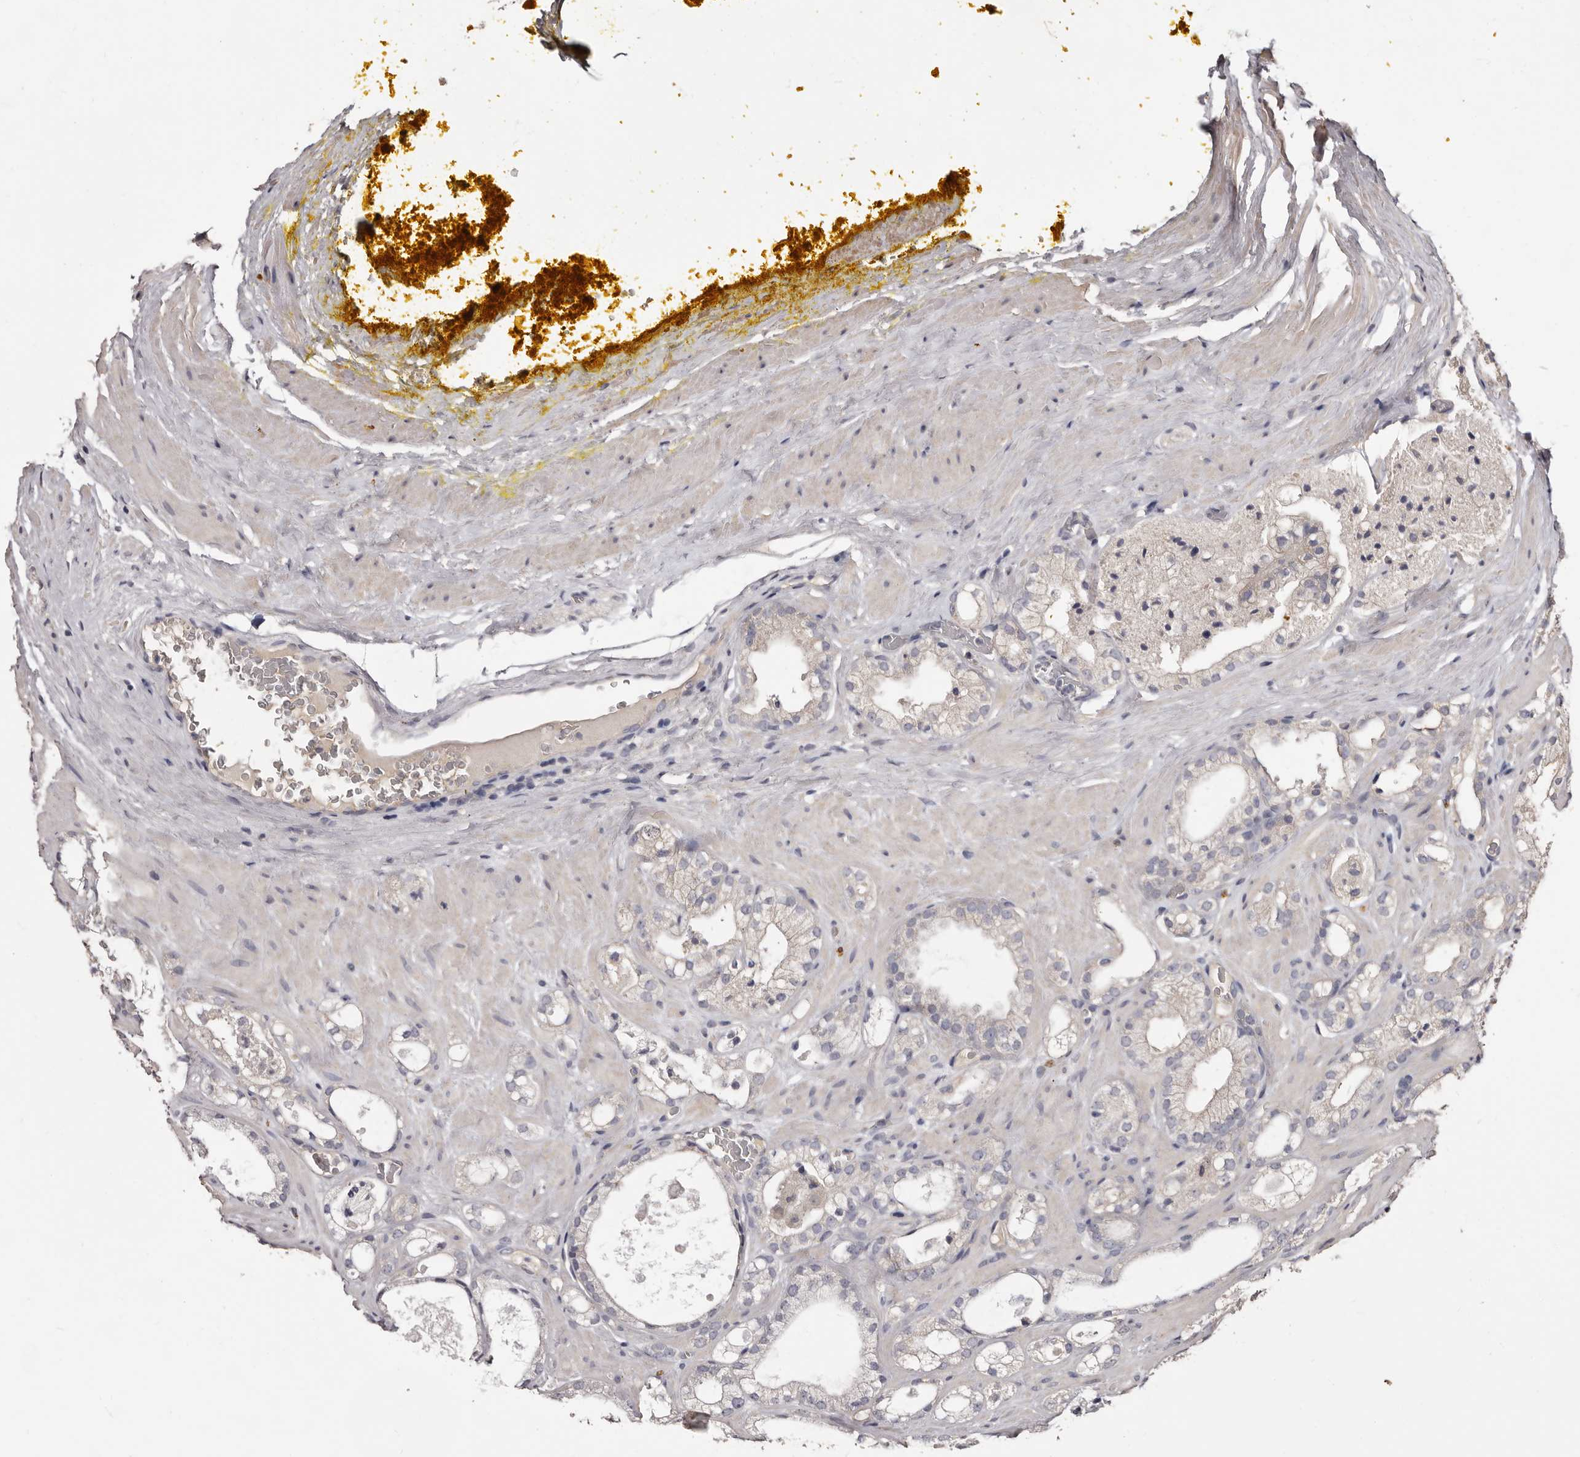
{"staining": {"intensity": "negative", "quantity": "none", "location": "none"}, "tissue": "prostate cancer", "cell_type": "Tumor cells", "image_type": "cancer", "snomed": [{"axis": "morphology", "description": "Adenocarcinoma, High grade"}, {"axis": "topography", "description": "Prostate"}], "caption": "Histopathology image shows no significant protein staining in tumor cells of prostate cancer (adenocarcinoma (high-grade)).", "gene": "ETNK1", "patient": {"sex": "male", "age": 58}}